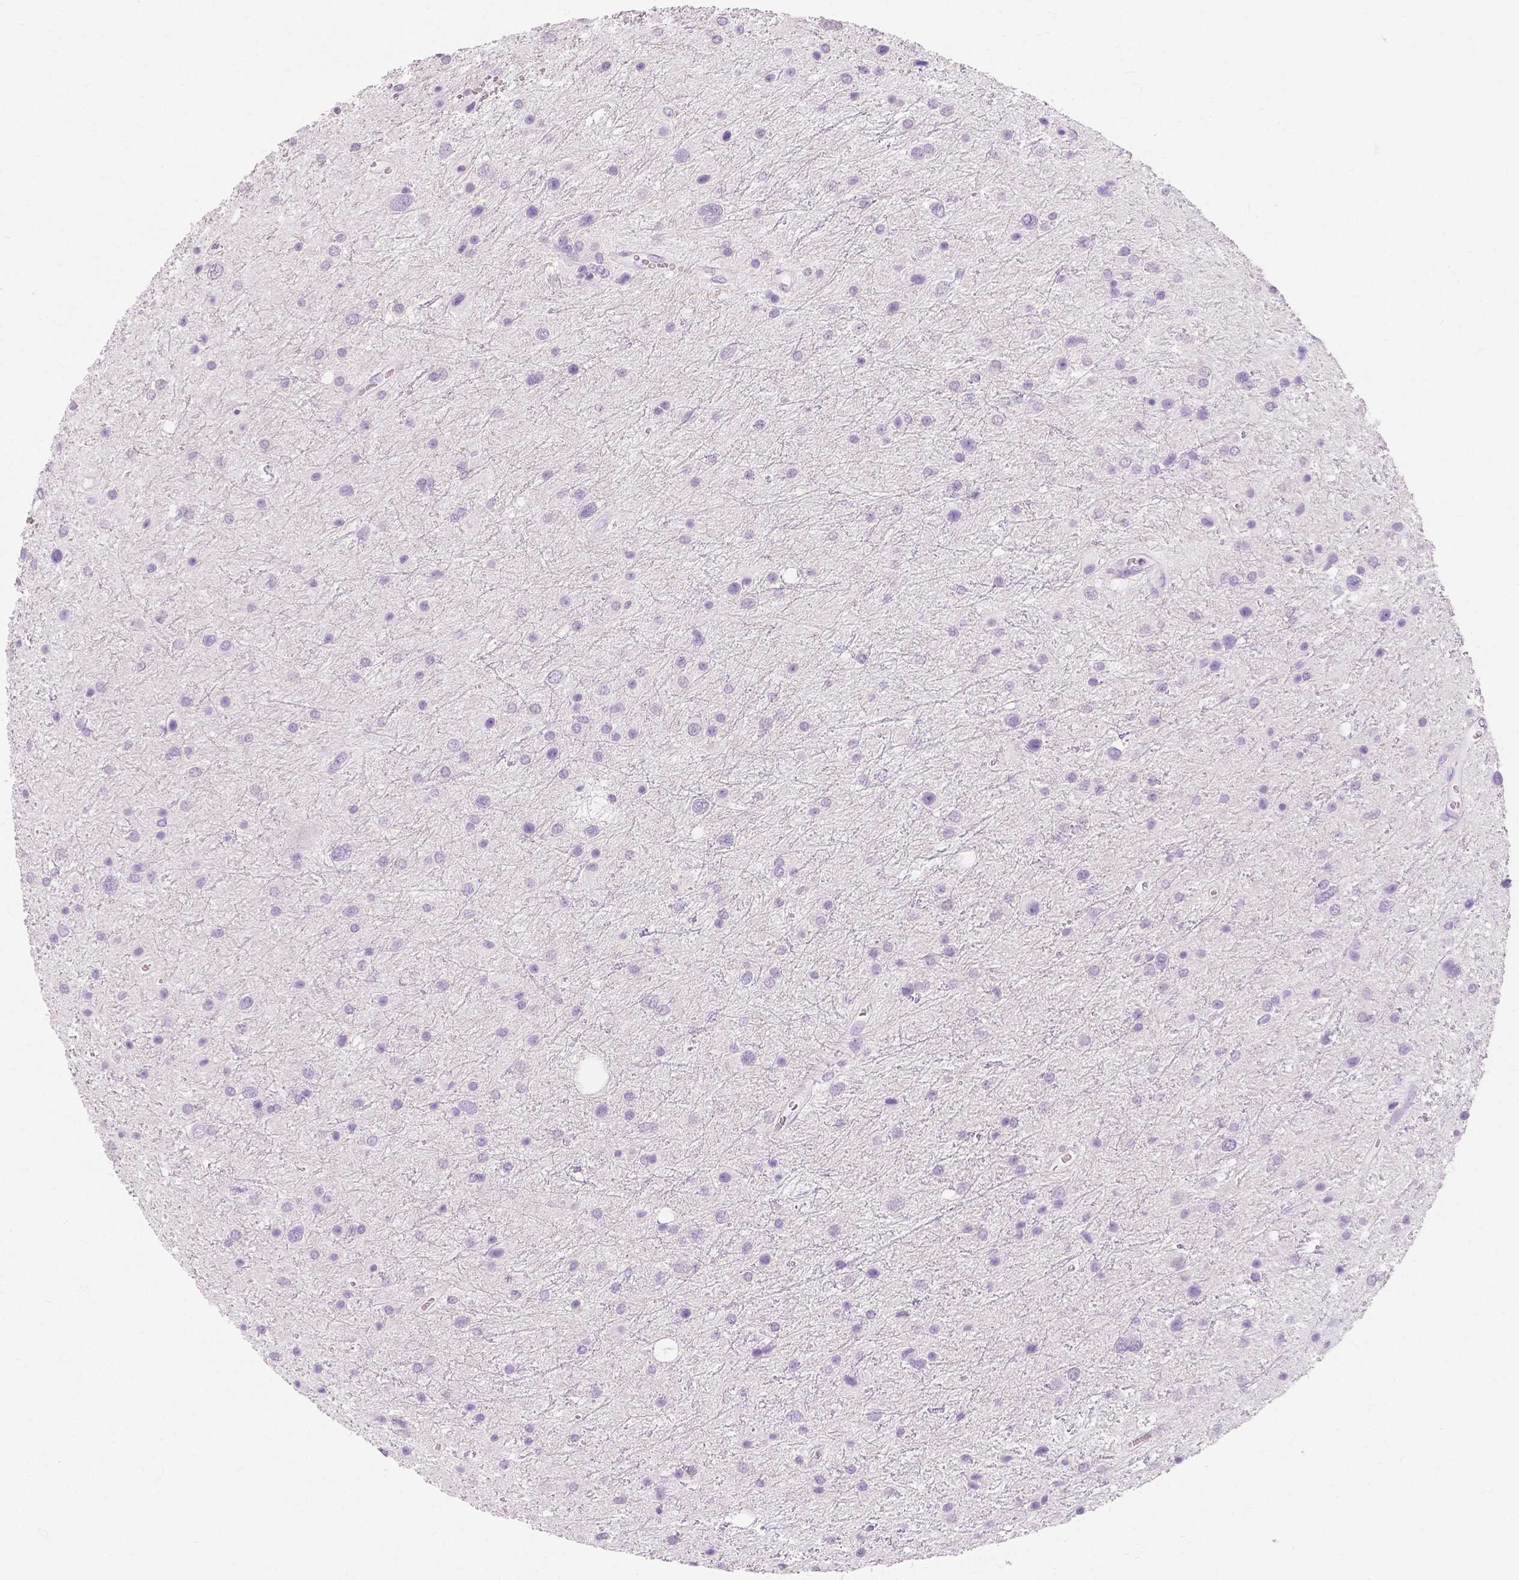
{"staining": {"intensity": "negative", "quantity": "none", "location": "none"}, "tissue": "glioma", "cell_type": "Tumor cells", "image_type": "cancer", "snomed": [{"axis": "morphology", "description": "Glioma, malignant, Low grade"}, {"axis": "topography", "description": "Brain"}], "caption": "Immunohistochemistry of glioma demonstrates no expression in tumor cells.", "gene": "MUC12", "patient": {"sex": "female", "age": 32}}